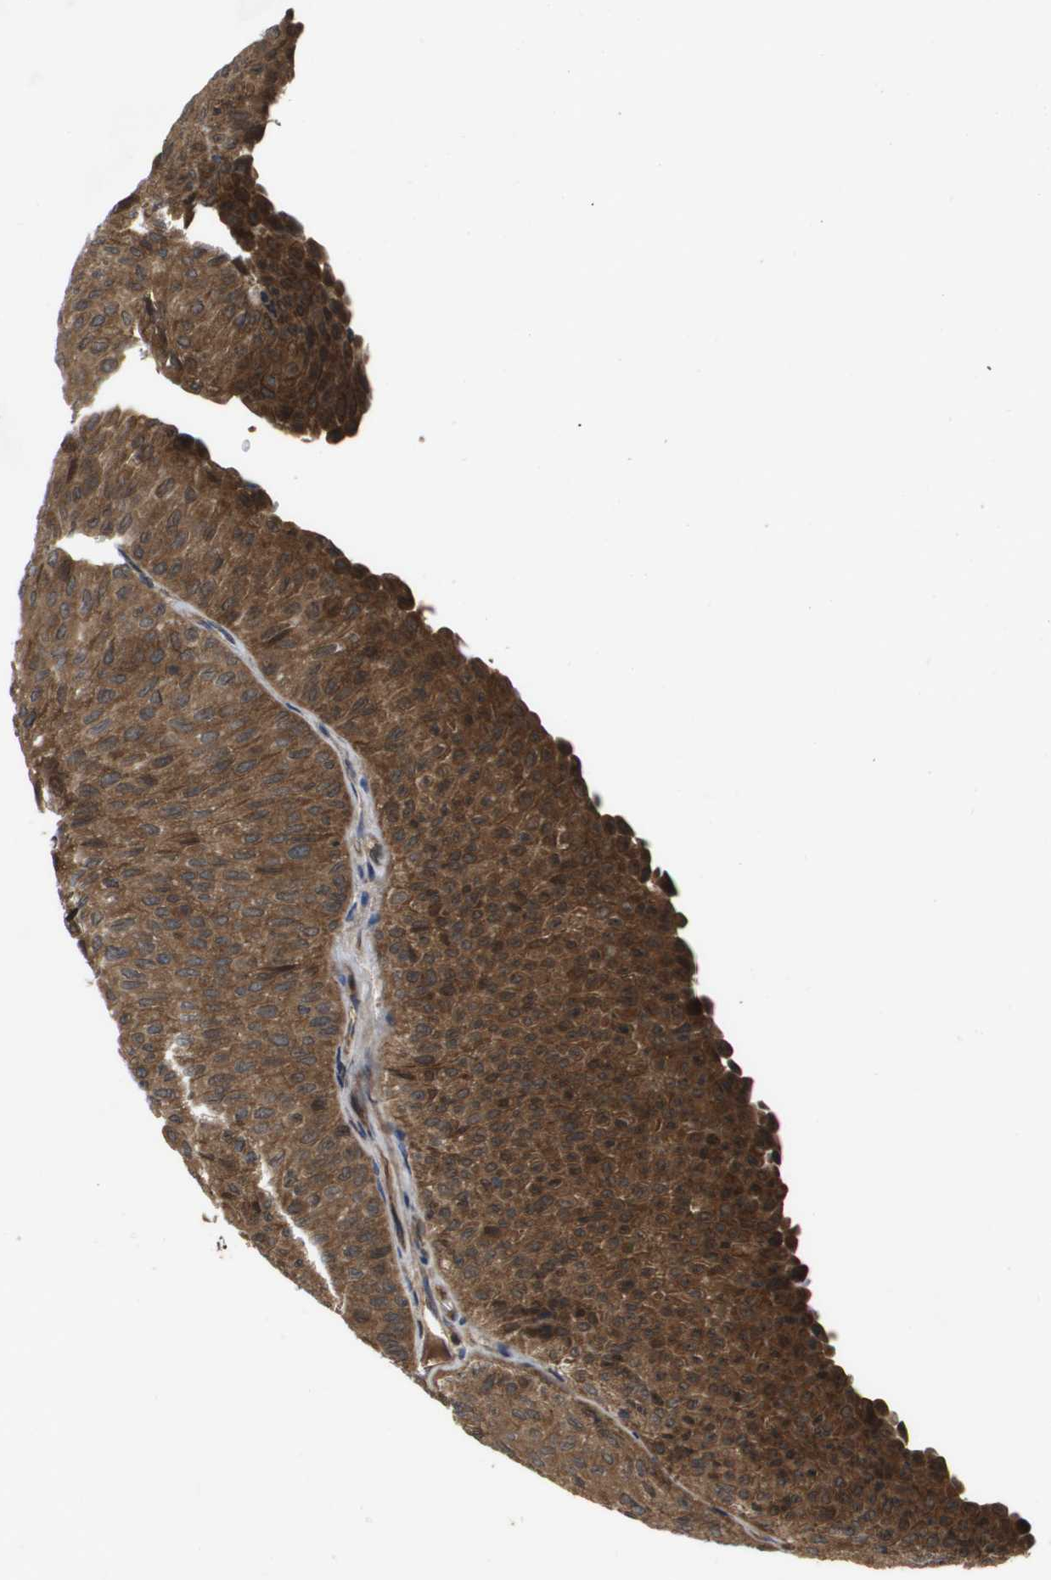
{"staining": {"intensity": "moderate", "quantity": ">75%", "location": "cytoplasmic/membranous"}, "tissue": "urothelial cancer", "cell_type": "Tumor cells", "image_type": "cancer", "snomed": [{"axis": "morphology", "description": "Urothelial carcinoma, Low grade"}, {"axis": "topography", "description": "Urinary bladder"}], "caption": "This photomicrograph shows low-grade urothelial carcinoma stained with immunohistochemistry (IHC) to label a protein in brown. The cytoplasmic/membranous of tumor cells show moderate positivity for the protein. Nuclei are counter-stained blue.", "gene": "SPTLC1", "patient": {"sex": "male", "age": 78}}